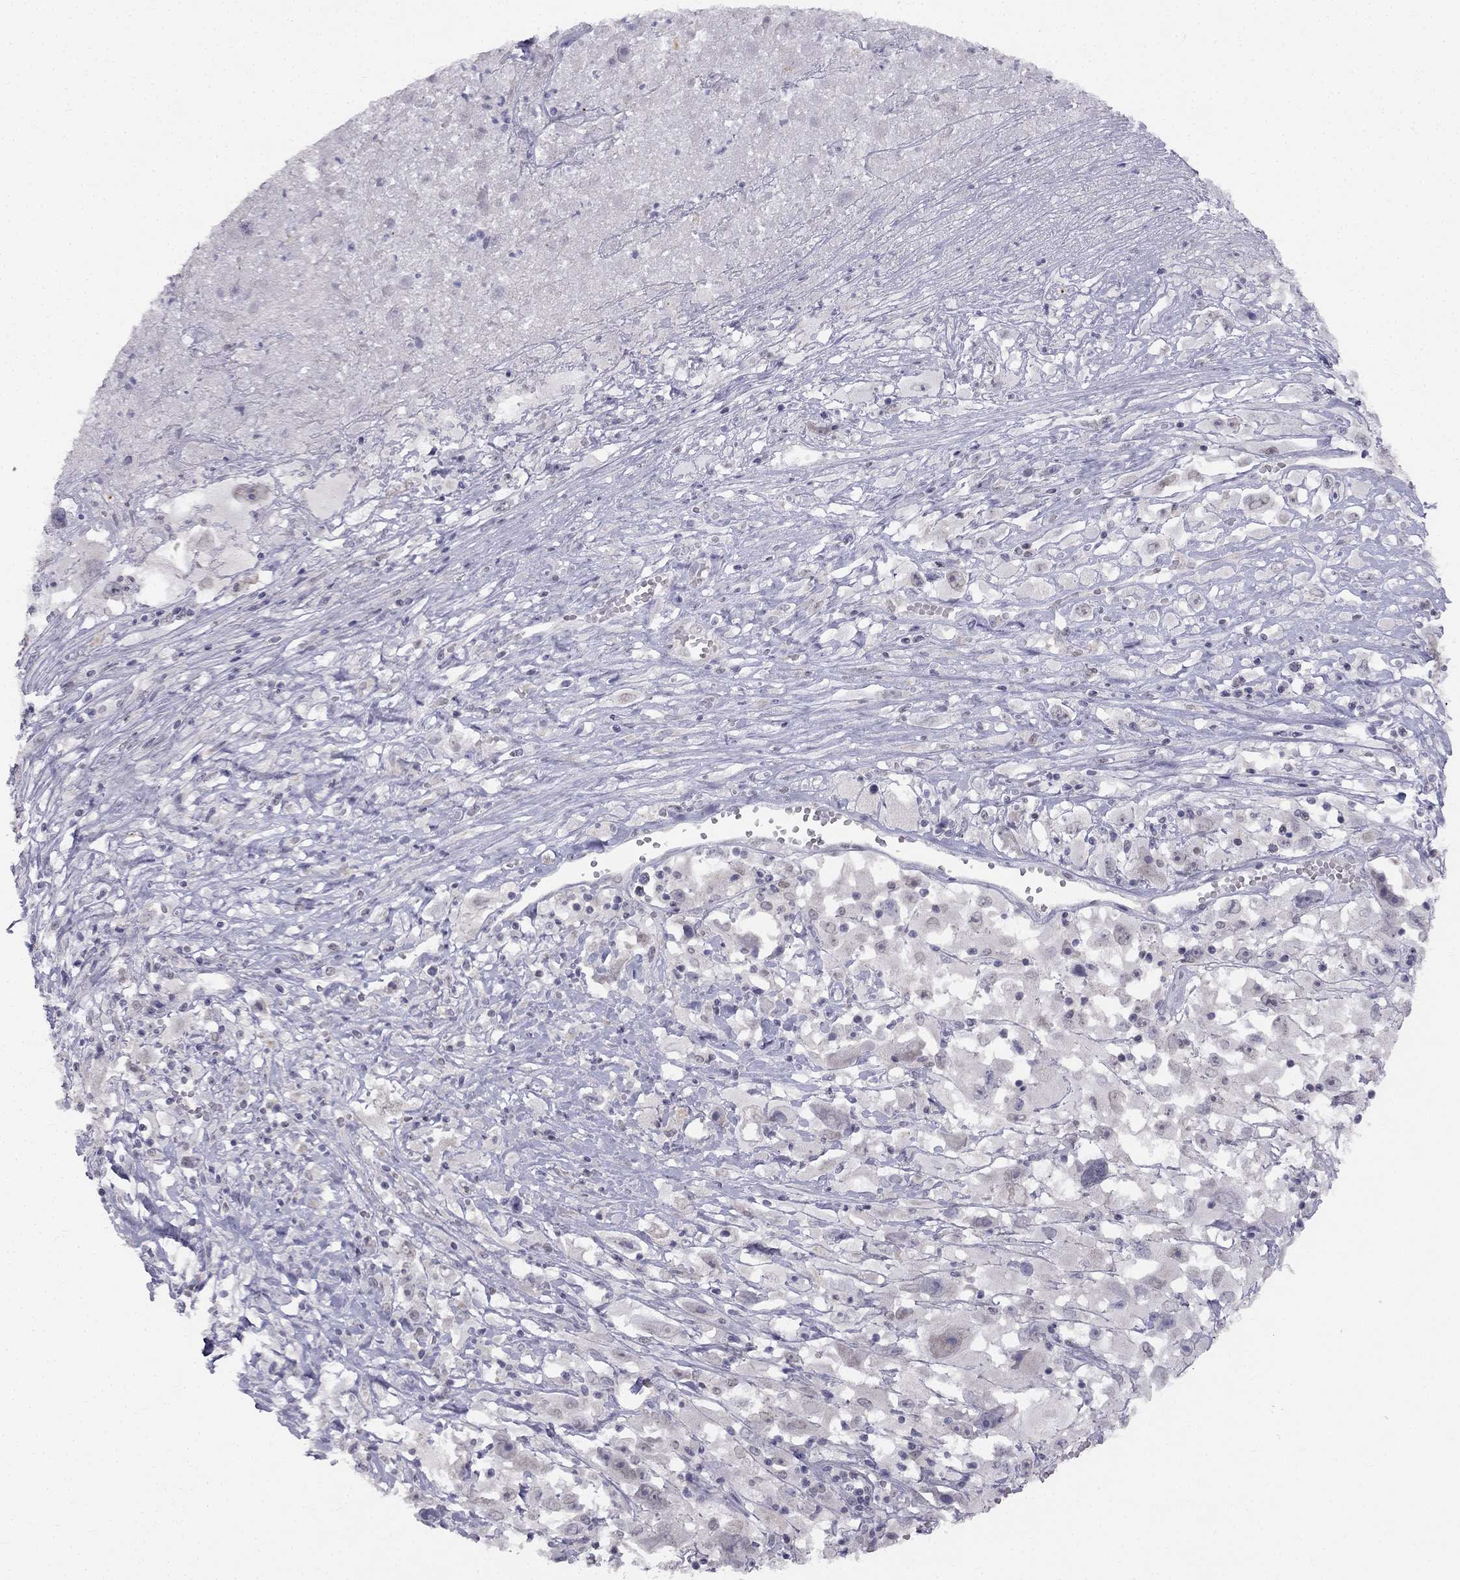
{"staining": {"intensity": "negative", "quantity": "none", "location": "none"}, "tissue": "melanoma", "cell_type": "Tumor cells", "image_type": "cancer", "snomed": [{"axis": "morphology", "description": "Malignant melanoma, Metastatic site"}, {"axis": "topography", "description": "Soft tissue"}], "caption": "The IHC micrograph has no significant staining in tumor cells of malignant melanoma (metastatic site) tissue.", "gene": "TRPS1", "patient": {"sex": "male", "age": 50}}